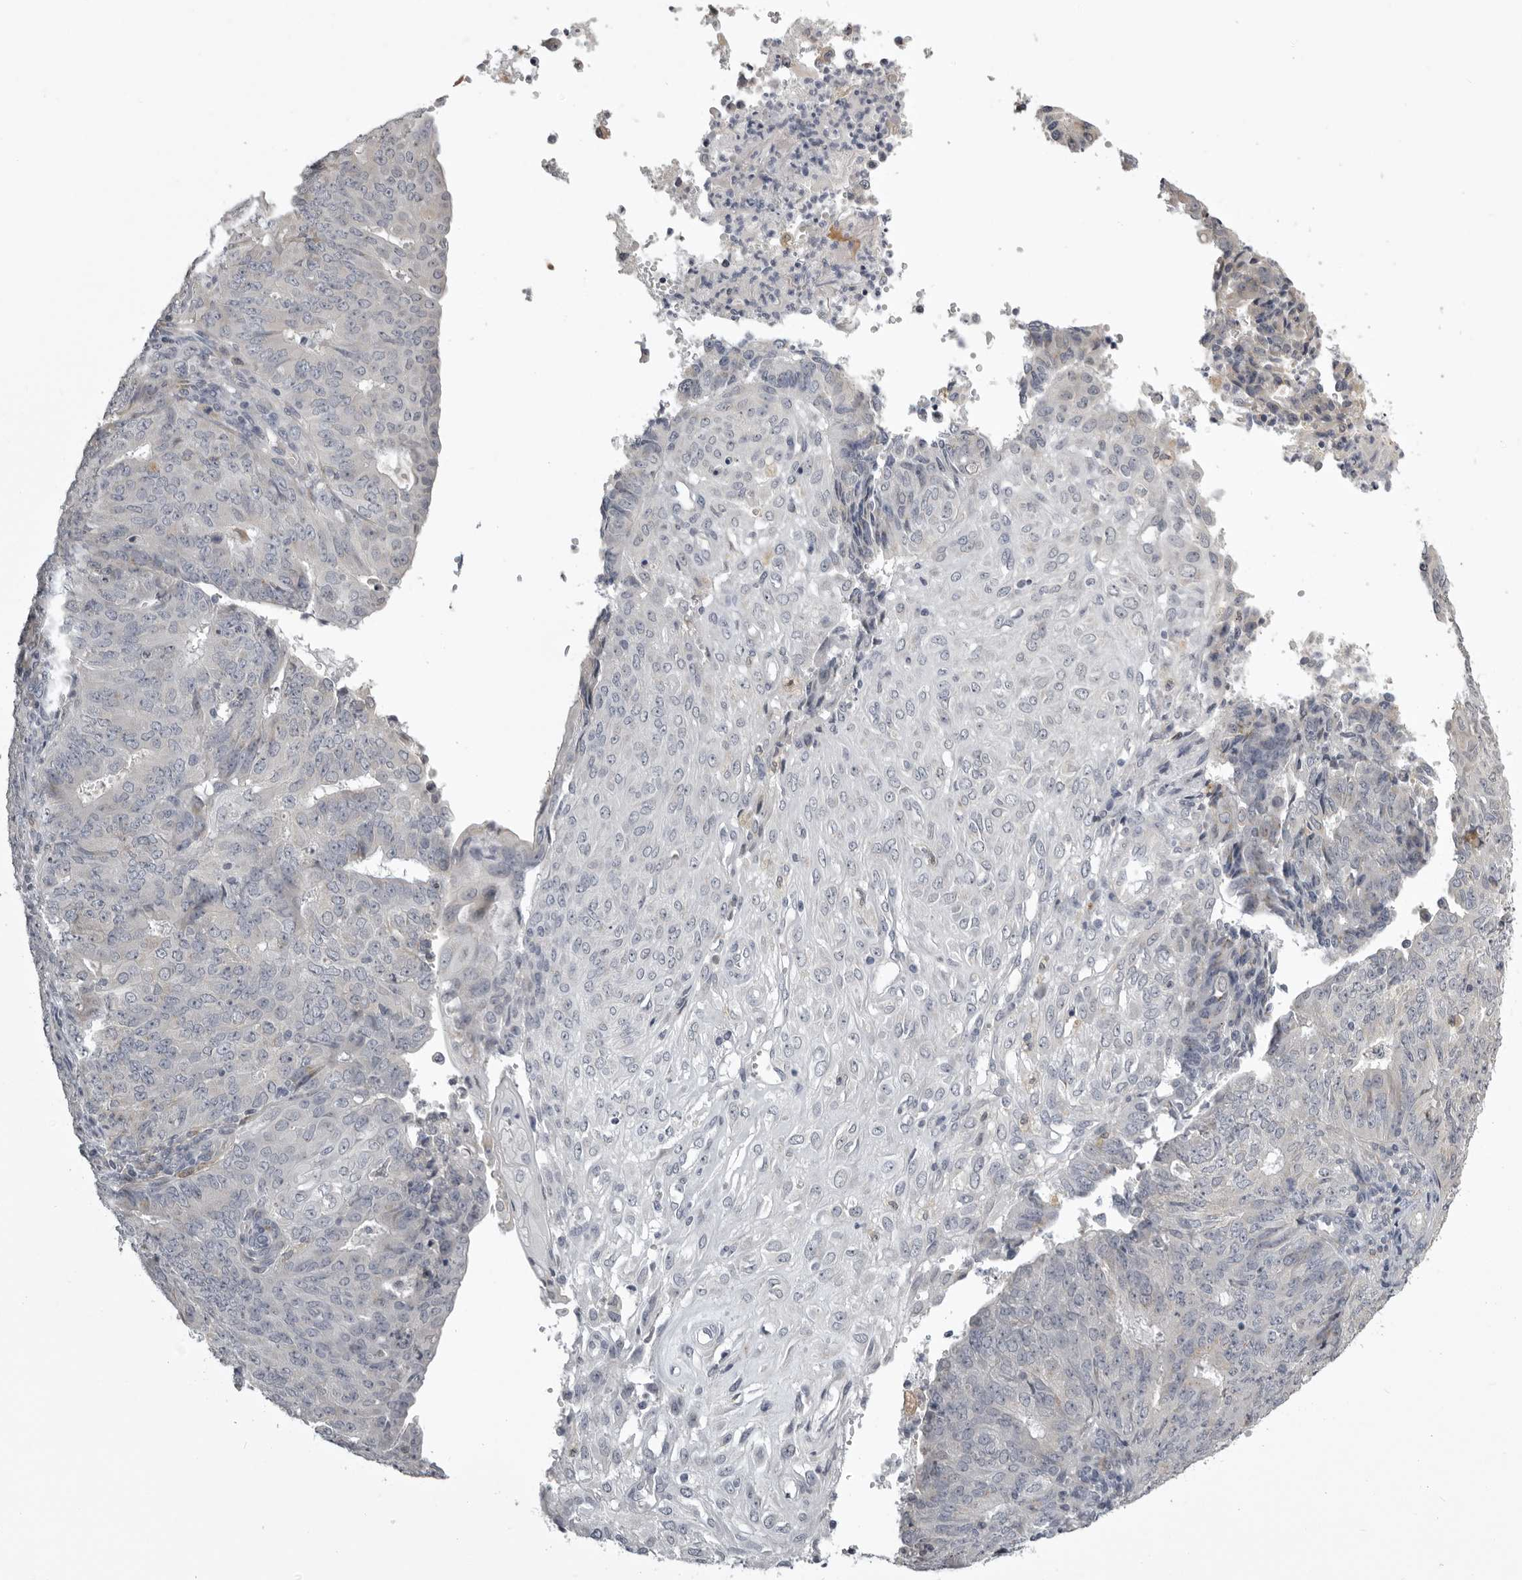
{"staining": {"intensity": "negative", "quantity": "none", "location": "none"}, "tissue": "endometrial cancer", "cell_type": "Tumor cells", "image_type": "cancer", "snomed": [{"axis": "morphology", "description": "Adenocarcinoma, NOS"}, {"axis": "topography", "description": "Endometrium"}], "caption": "Immunohistochemistry (IHC) histopathology image of human adenocarcinoma (endometrial) stained for a protein (brown), which demonstrates no positivity in tumor cells.", "gene": "NCEH1", "patient": {"sex": "female", "age": 32}}